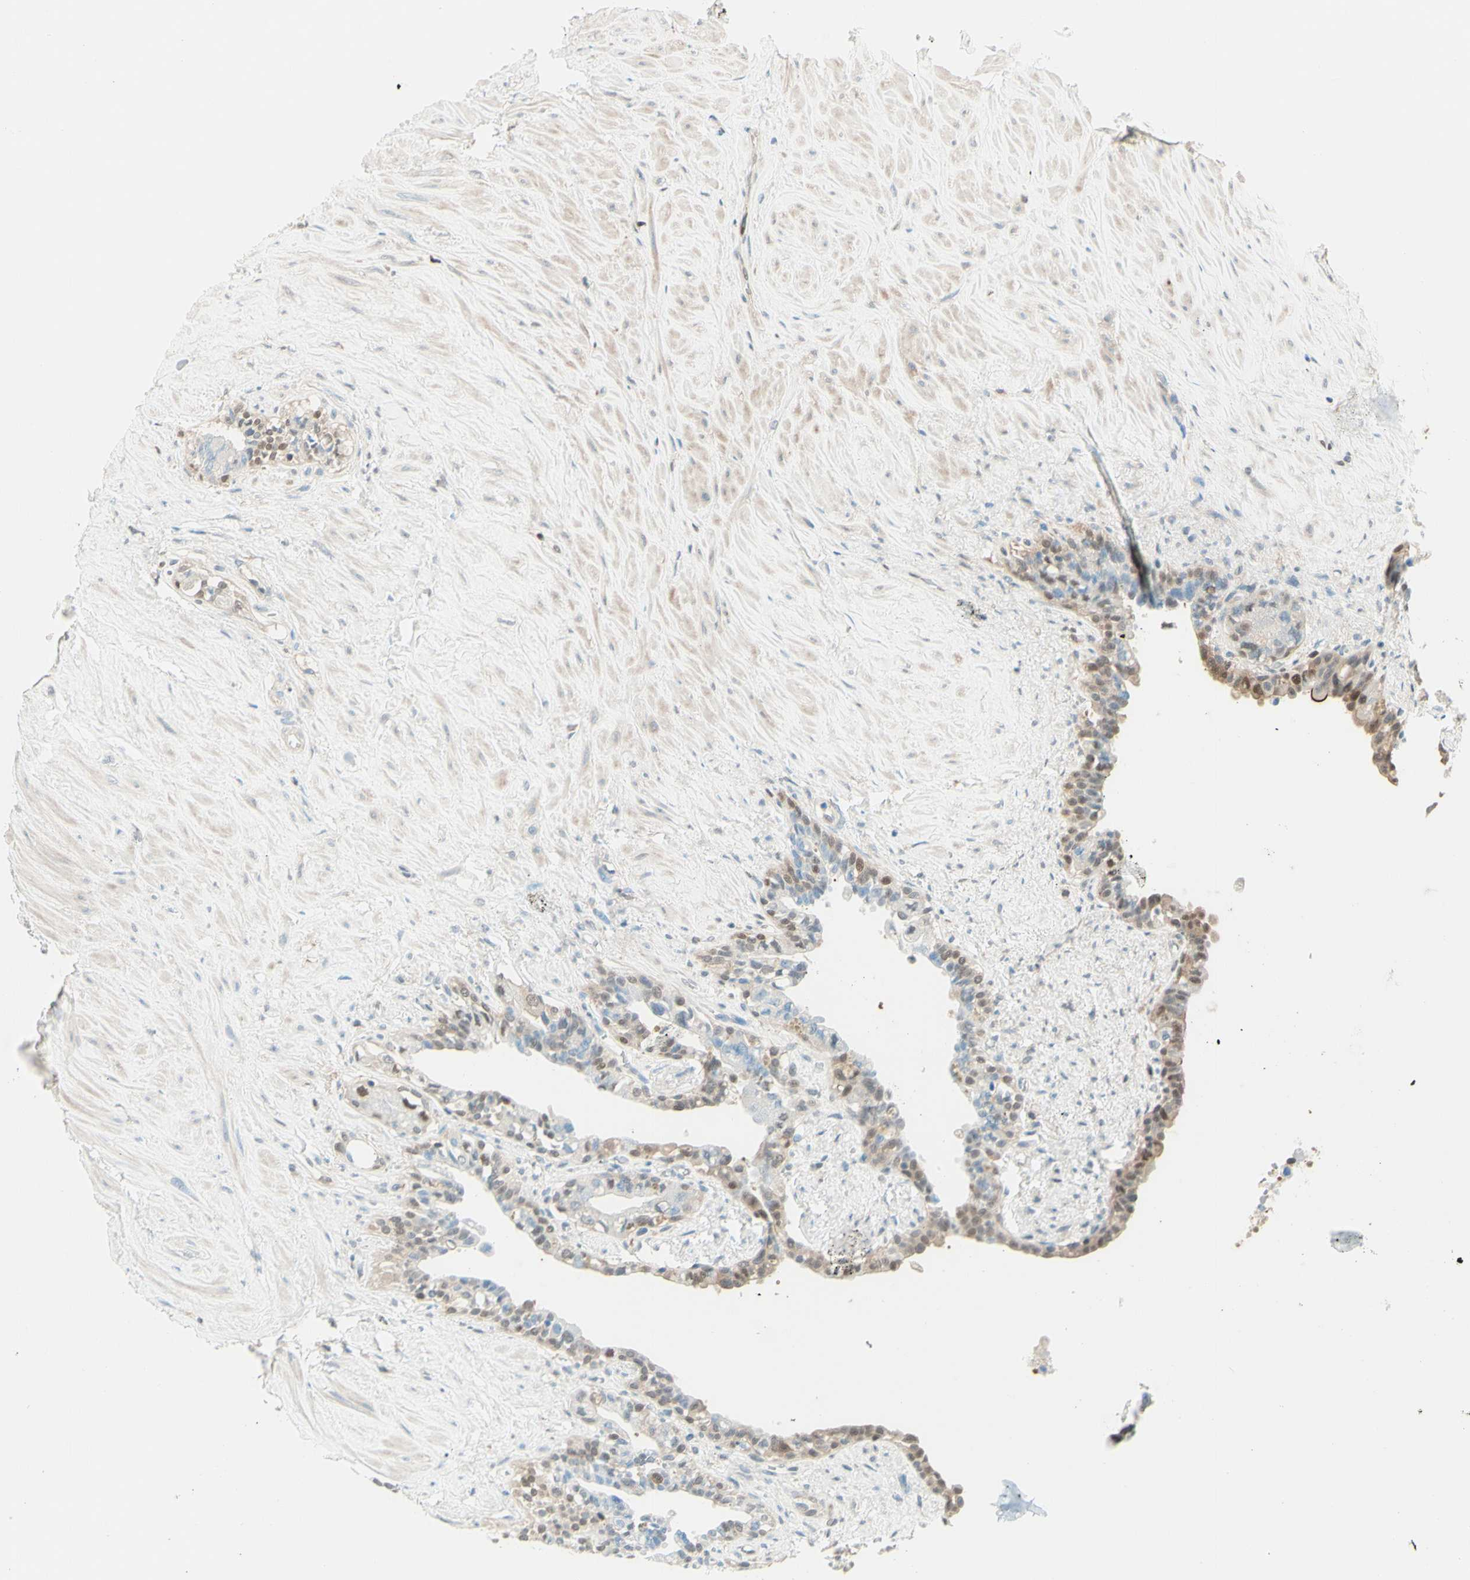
{"staining": {"intensity": "weak", "quantity": "25%-75%", "location": "nuclear"}, "tissue": "seminal vesicle", "cell_type": "Glandular cells", "image_type": "normal", "snomed": [{"axis": "morphology", "description": "Normal tissue, NOS"}, {"axis": "topography", "description": "Seminal veicle"}], "caption": "DAB (3,3'-diaminobenzidine) immunohistochemical staining of normal human seminal vesicle displays weak nuclear protein expression in approximately 25%-75% of glandular cells.", "gene": "UPK3B", "patient": {"sex": "male", "age": 63}}